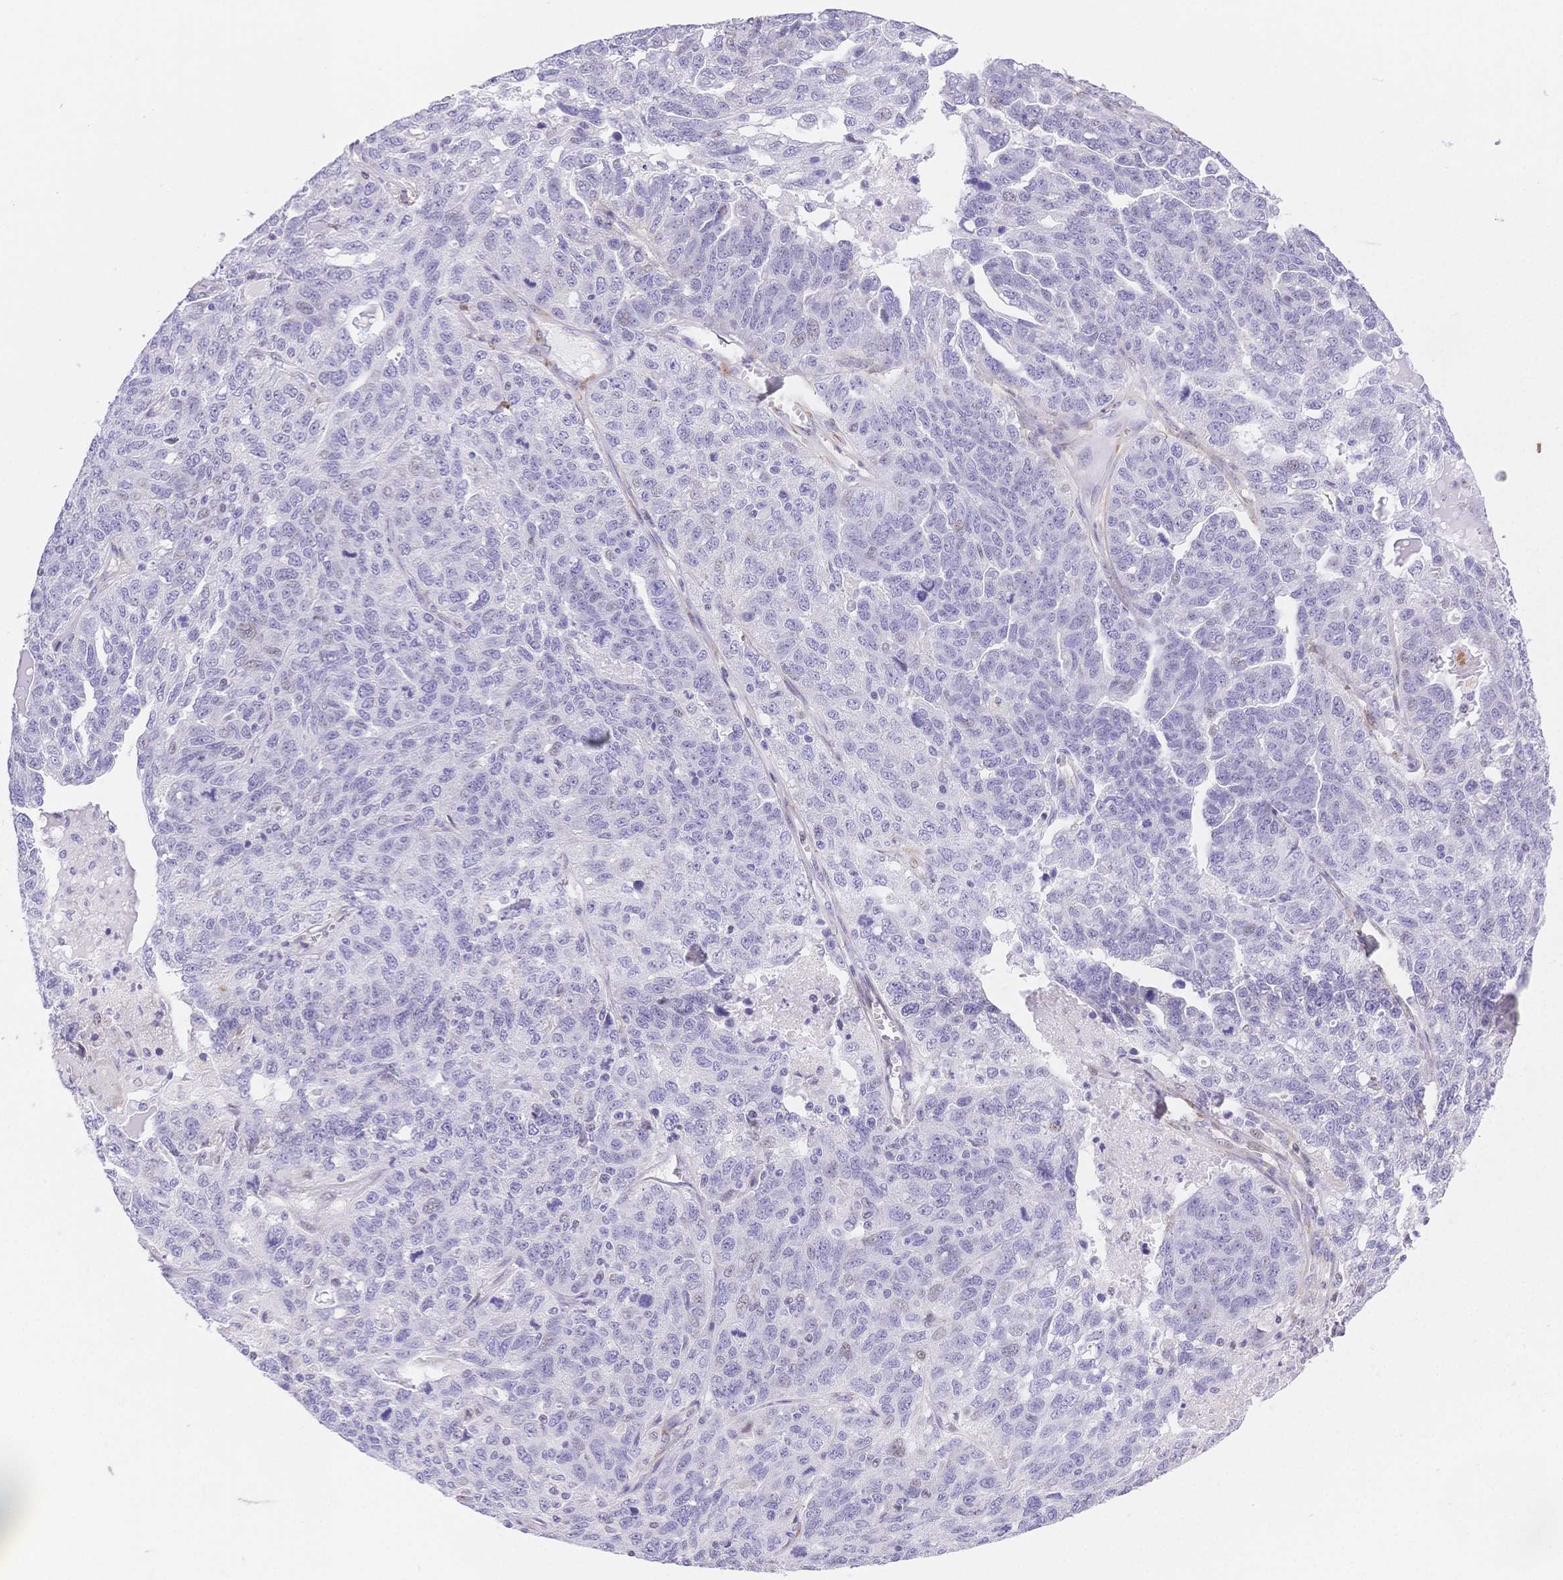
{"staining": {"intensity": "negative", "quantity": "none", "location": "none"}, "tissue": "ovarian cancer", "cell_type": "Tumor cells", "image_type": "cancer", "snomed": [{"axis": "morphology", "description": "Cystadenocarcinoma, serous, NOS"}, {"axis": "topography", "description": "Ovary"}], "caption": "Micrograph shows no protein staining in tumor cells of ovarian serous cystadenocarcinoma tissue.", "gene": "PDZD2", "patient": {"sex": "female", "age": 71}}